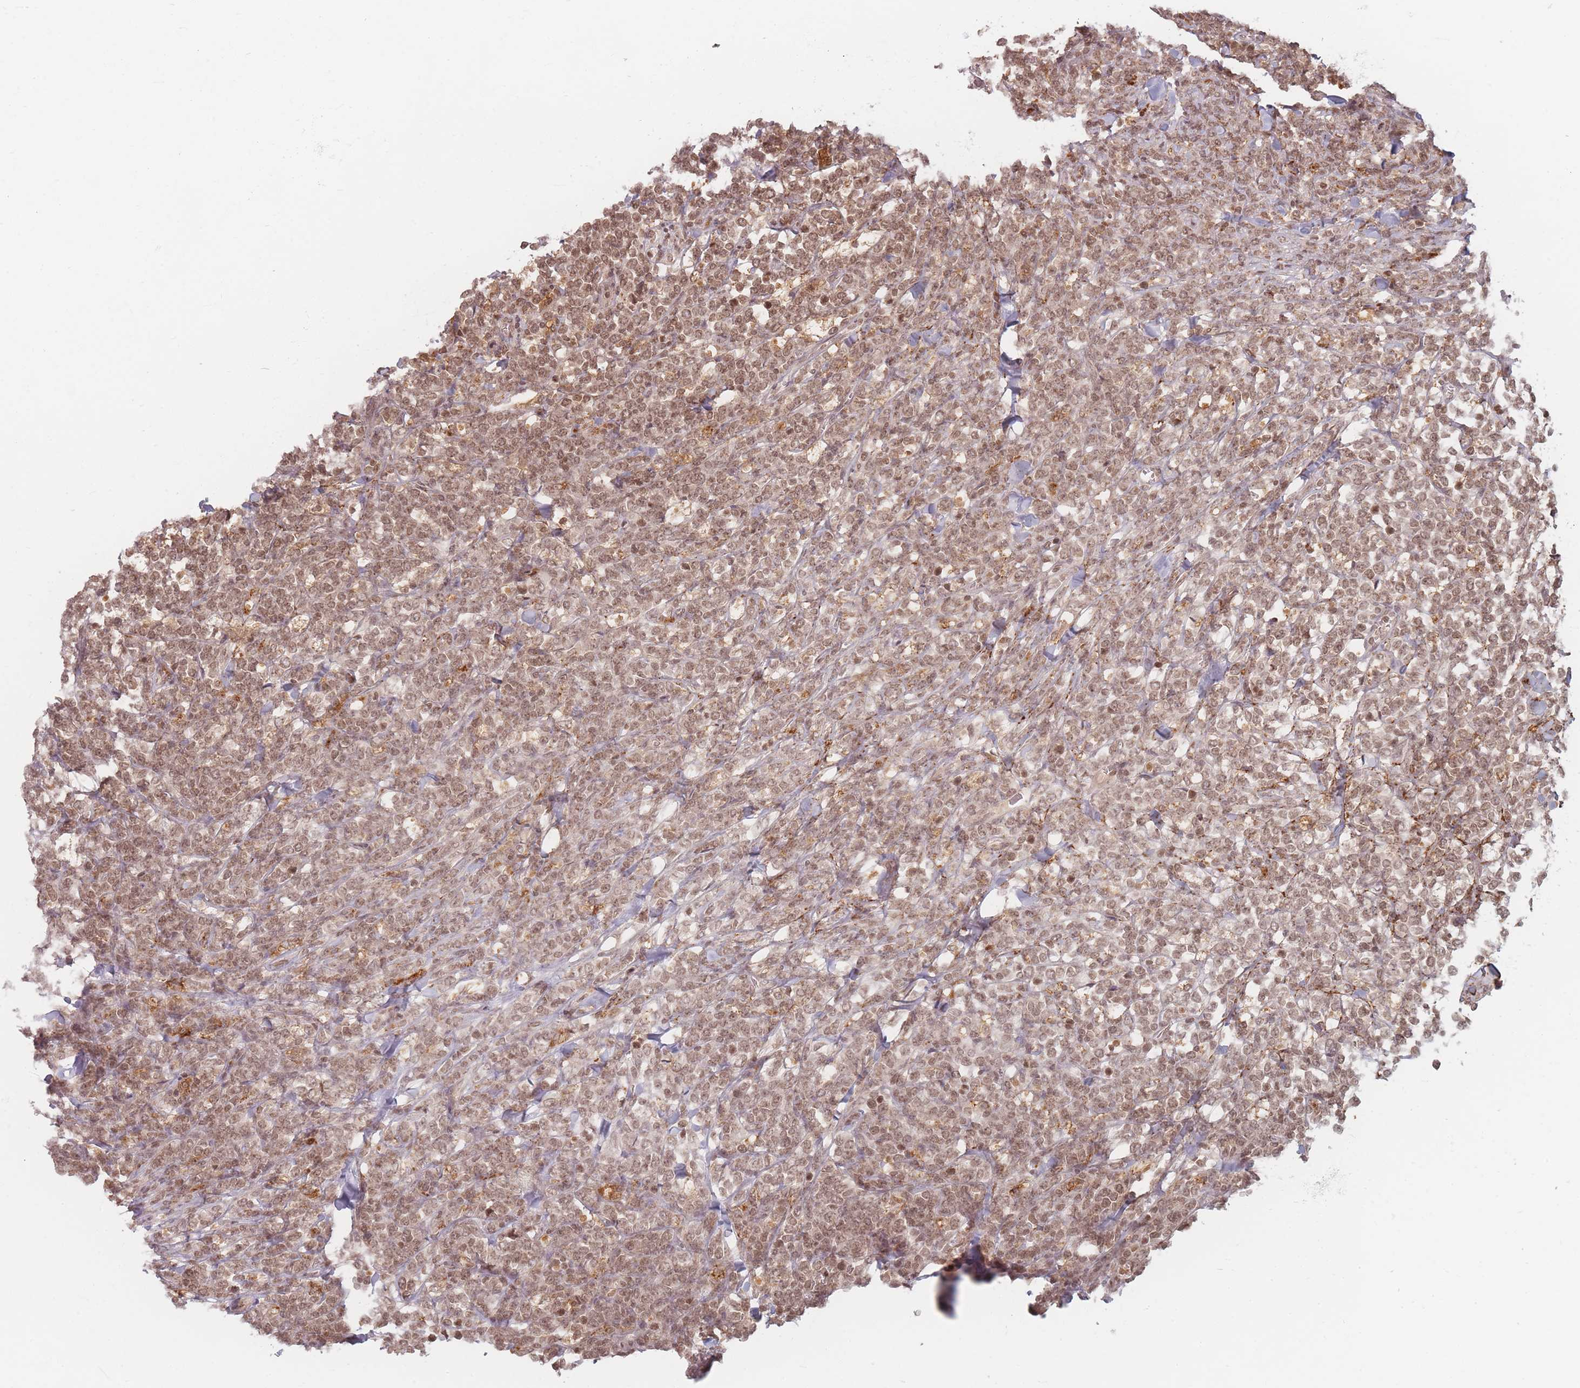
{"staining": {"intensity": "moderate", "quantity": ">75%", "location": "nuclear"}, "tissue": "lymphoma", "cell_type": "Tumor cells", "image_type": "cancer", "snomed": [{"axis": "morphology", "description": "Malignant lymphoma, non-Hodgkin's type, High grade"}, {"axis": "topography", "description": "Small intestine"}], "caption": "IHC histopathology image of neoplastic tissue: lymphoma stained using immunohistochemistry (IHC) shows medium levels of moderate protein expression localized specifically in the nuclear of tumor cells, appearing as a nuclear brown color.", "gene": "SPATA45", "patient": {"sex": "male", "age": 8}}